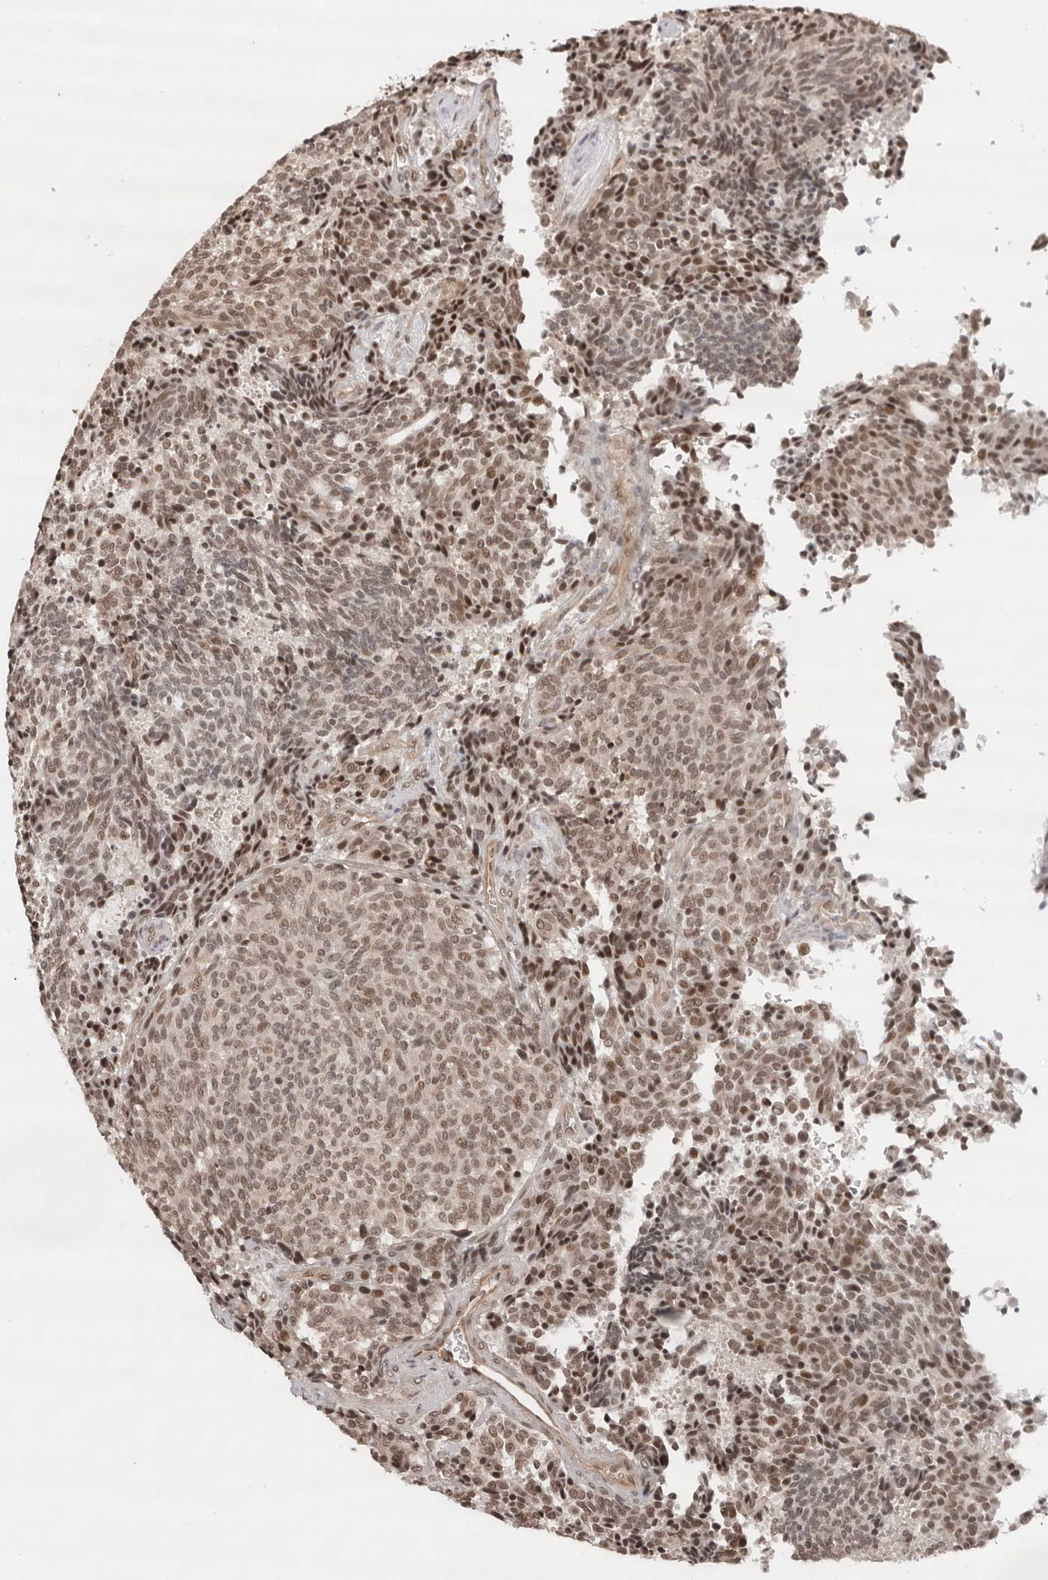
{"staining": {"intensity": "moderate", "quantity": ">75%", "location": "nuclear"}, "tissue": "carcinoid", "cell_type": "Tumor cells", "image_type": "cancer", "snomed": [{"axis": "morphology", "description": "Carcinoid, malignant, NOS"}, {"axis": "topography", "description": "Pancreas"}], "caption": "This is a histology image of immunohistochemistry staining of carcinoid, which shows moderate expression in the nuclear of tumor cells.", "gene": "SDE2", "patient": {"sex": "female", "age": 54}}